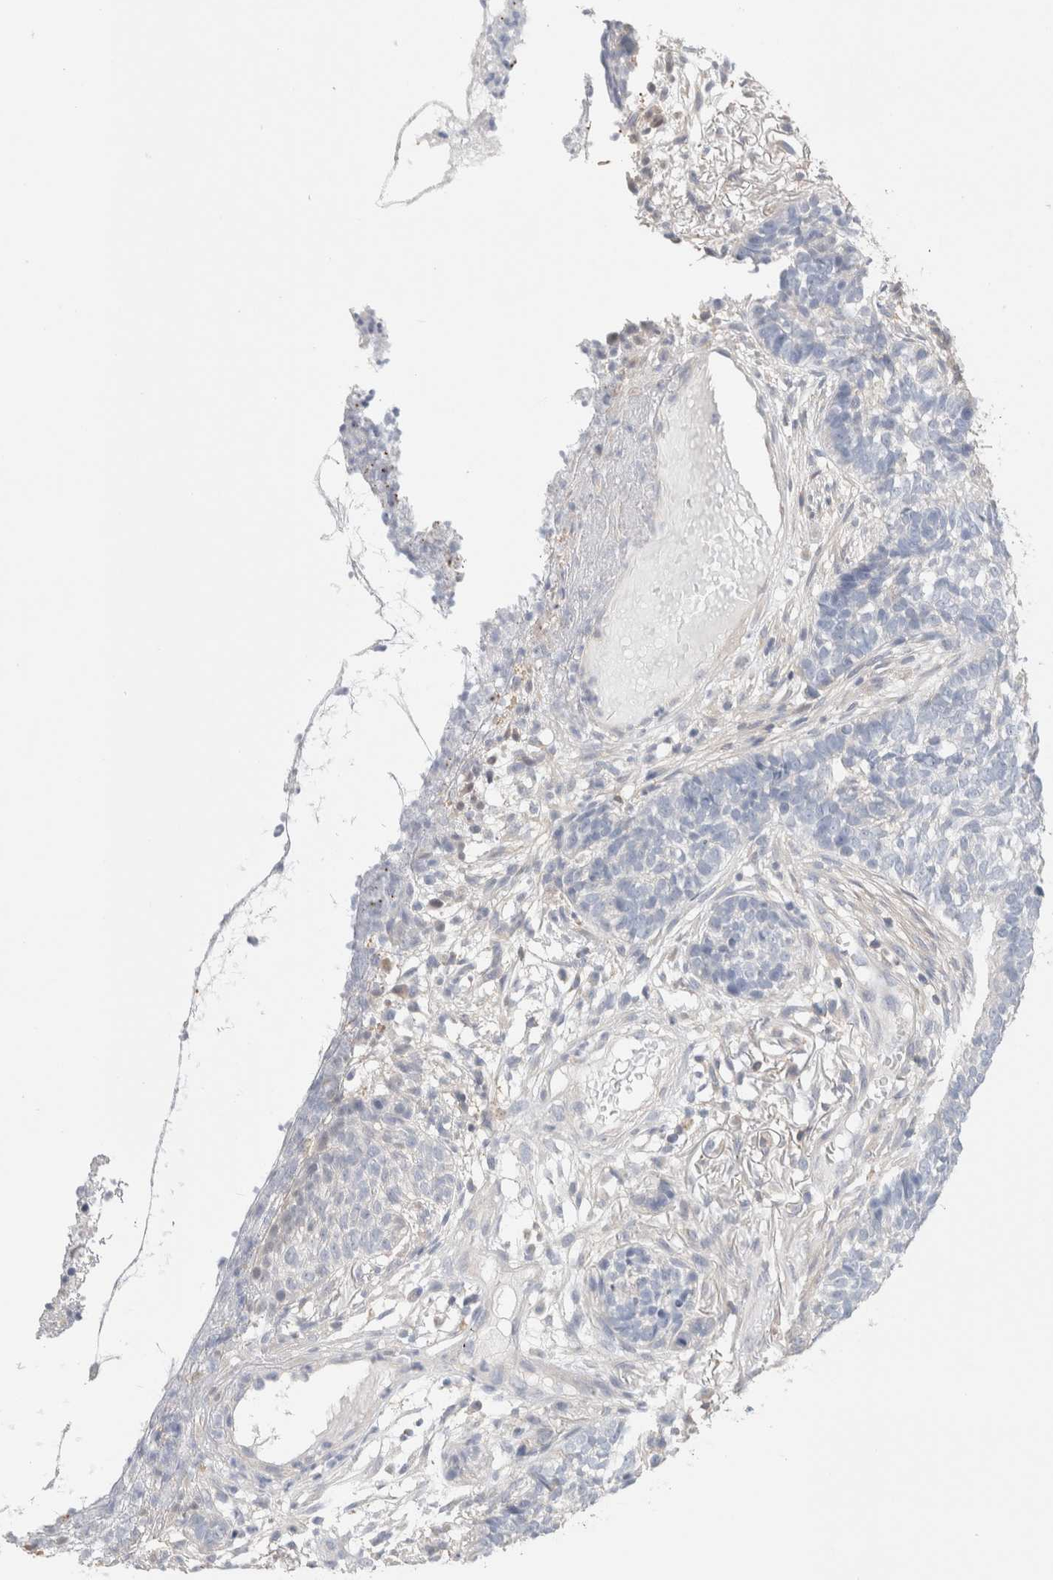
{"staining": {"intensity": "negative", "quantity": "none", "location": "none"}, "tissue": "skin cancer", "cell_type": "Tumor cells", "image_type": "cancer", "snomed": [{"axis": "morphology", "description": "Basal cell carcinoma"}, {"axis": "topography", "description": "Skin"}], "caption": "Immunohistochemical staining of skin cancer demonstrates no significant staining in tumor cells.", "gene": "CAPN2", "patient": {"sex": "male", "age": 85}}